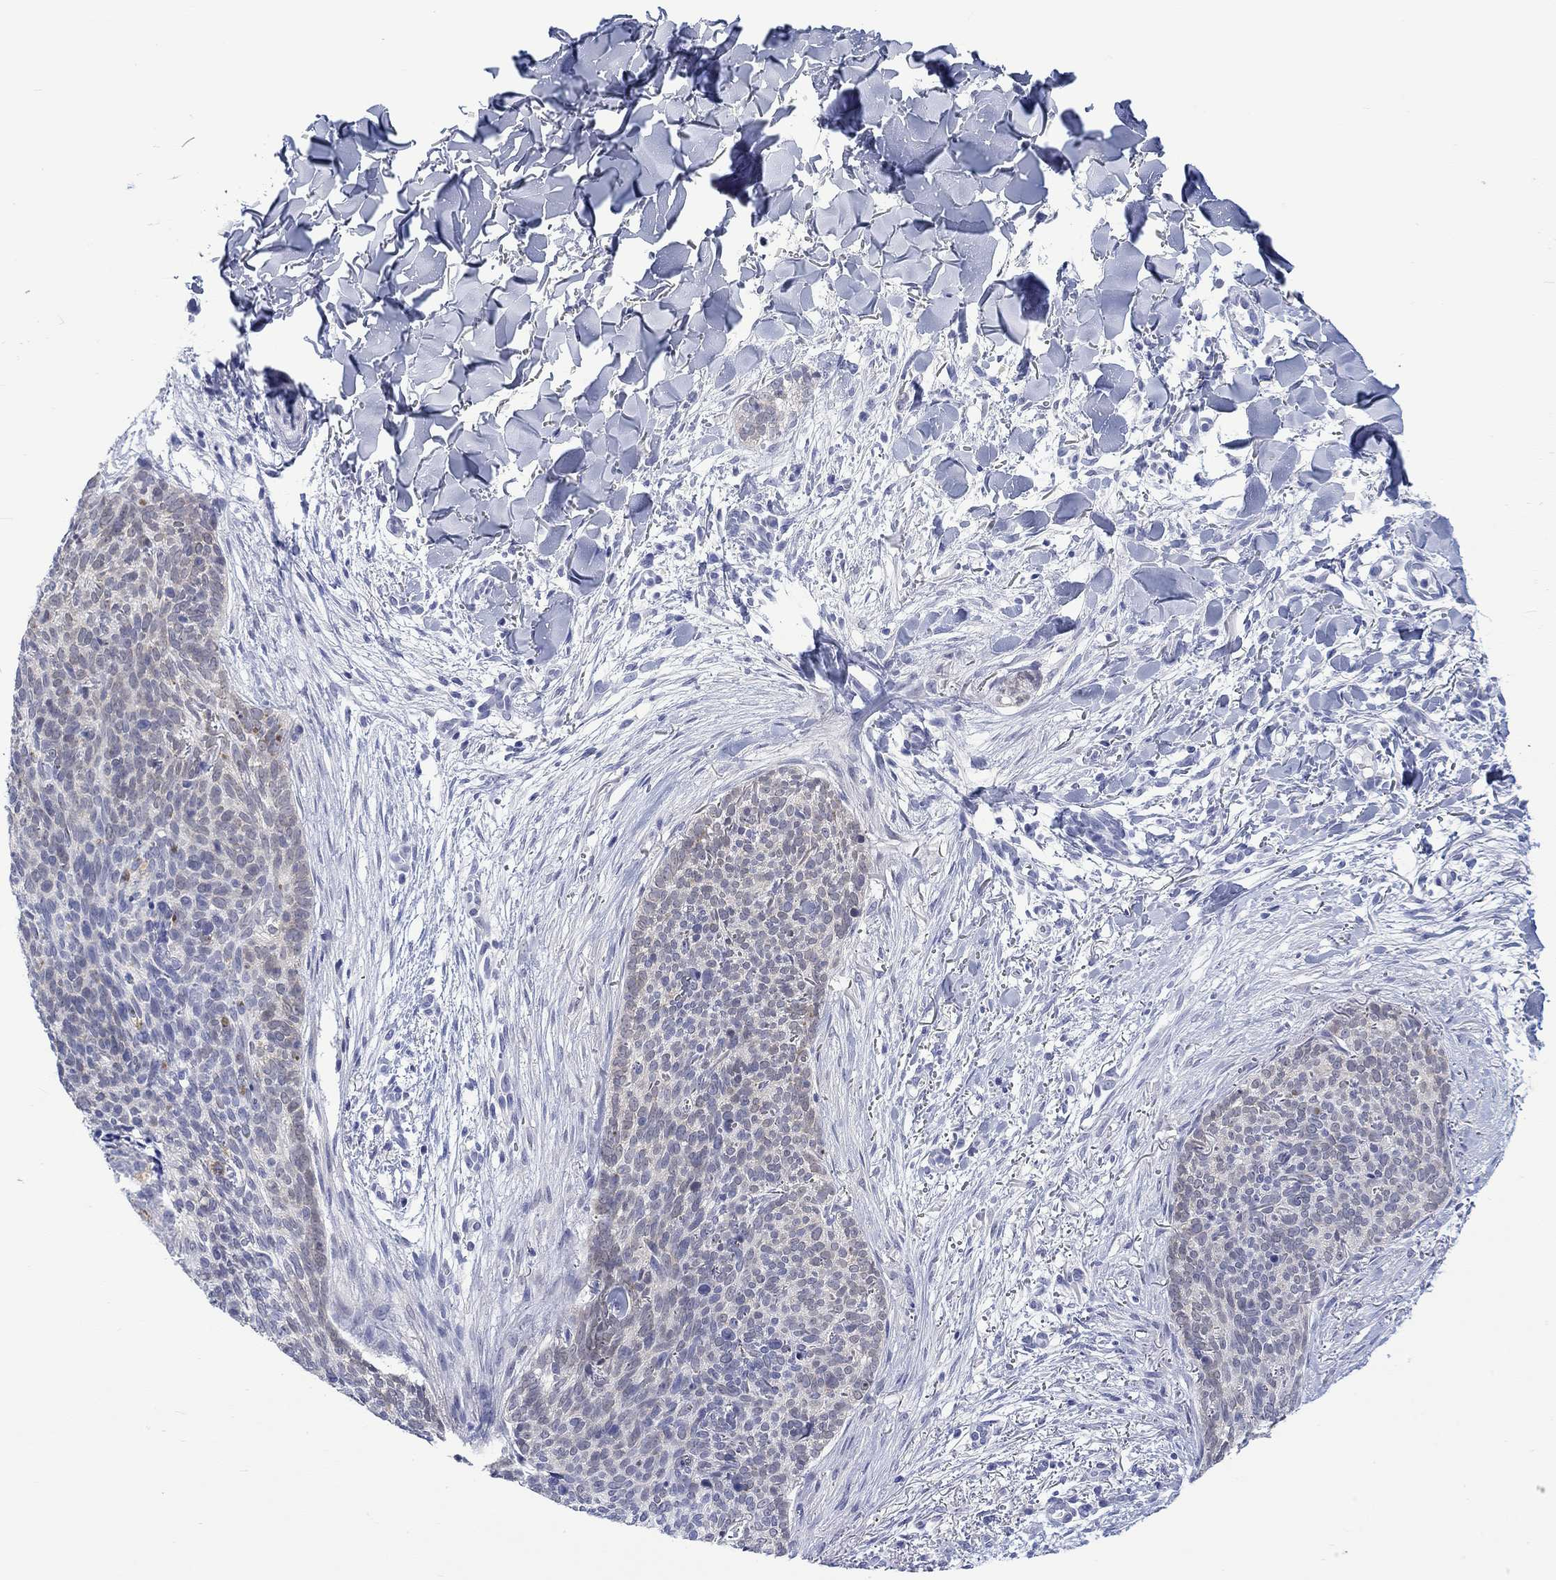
{"staining": {"intensity": "weak", "quantity": "<25%", "location": "cytoplasmic/membranous"}, "tissue": "skin cancer", "cell_type": "Tumor cells", "image_type": "cancer", "snomed": [{"axis": "morphology", "description": "Basal cell carcinoma"}, {"axis": "topography", "description": "Skin"}], "caption": "This is an IHC histopathology image of skin cancer. There is no positivity in tumor cells.", "gene": "MSI1", "patient": {"sex": "male", "age": 64}}